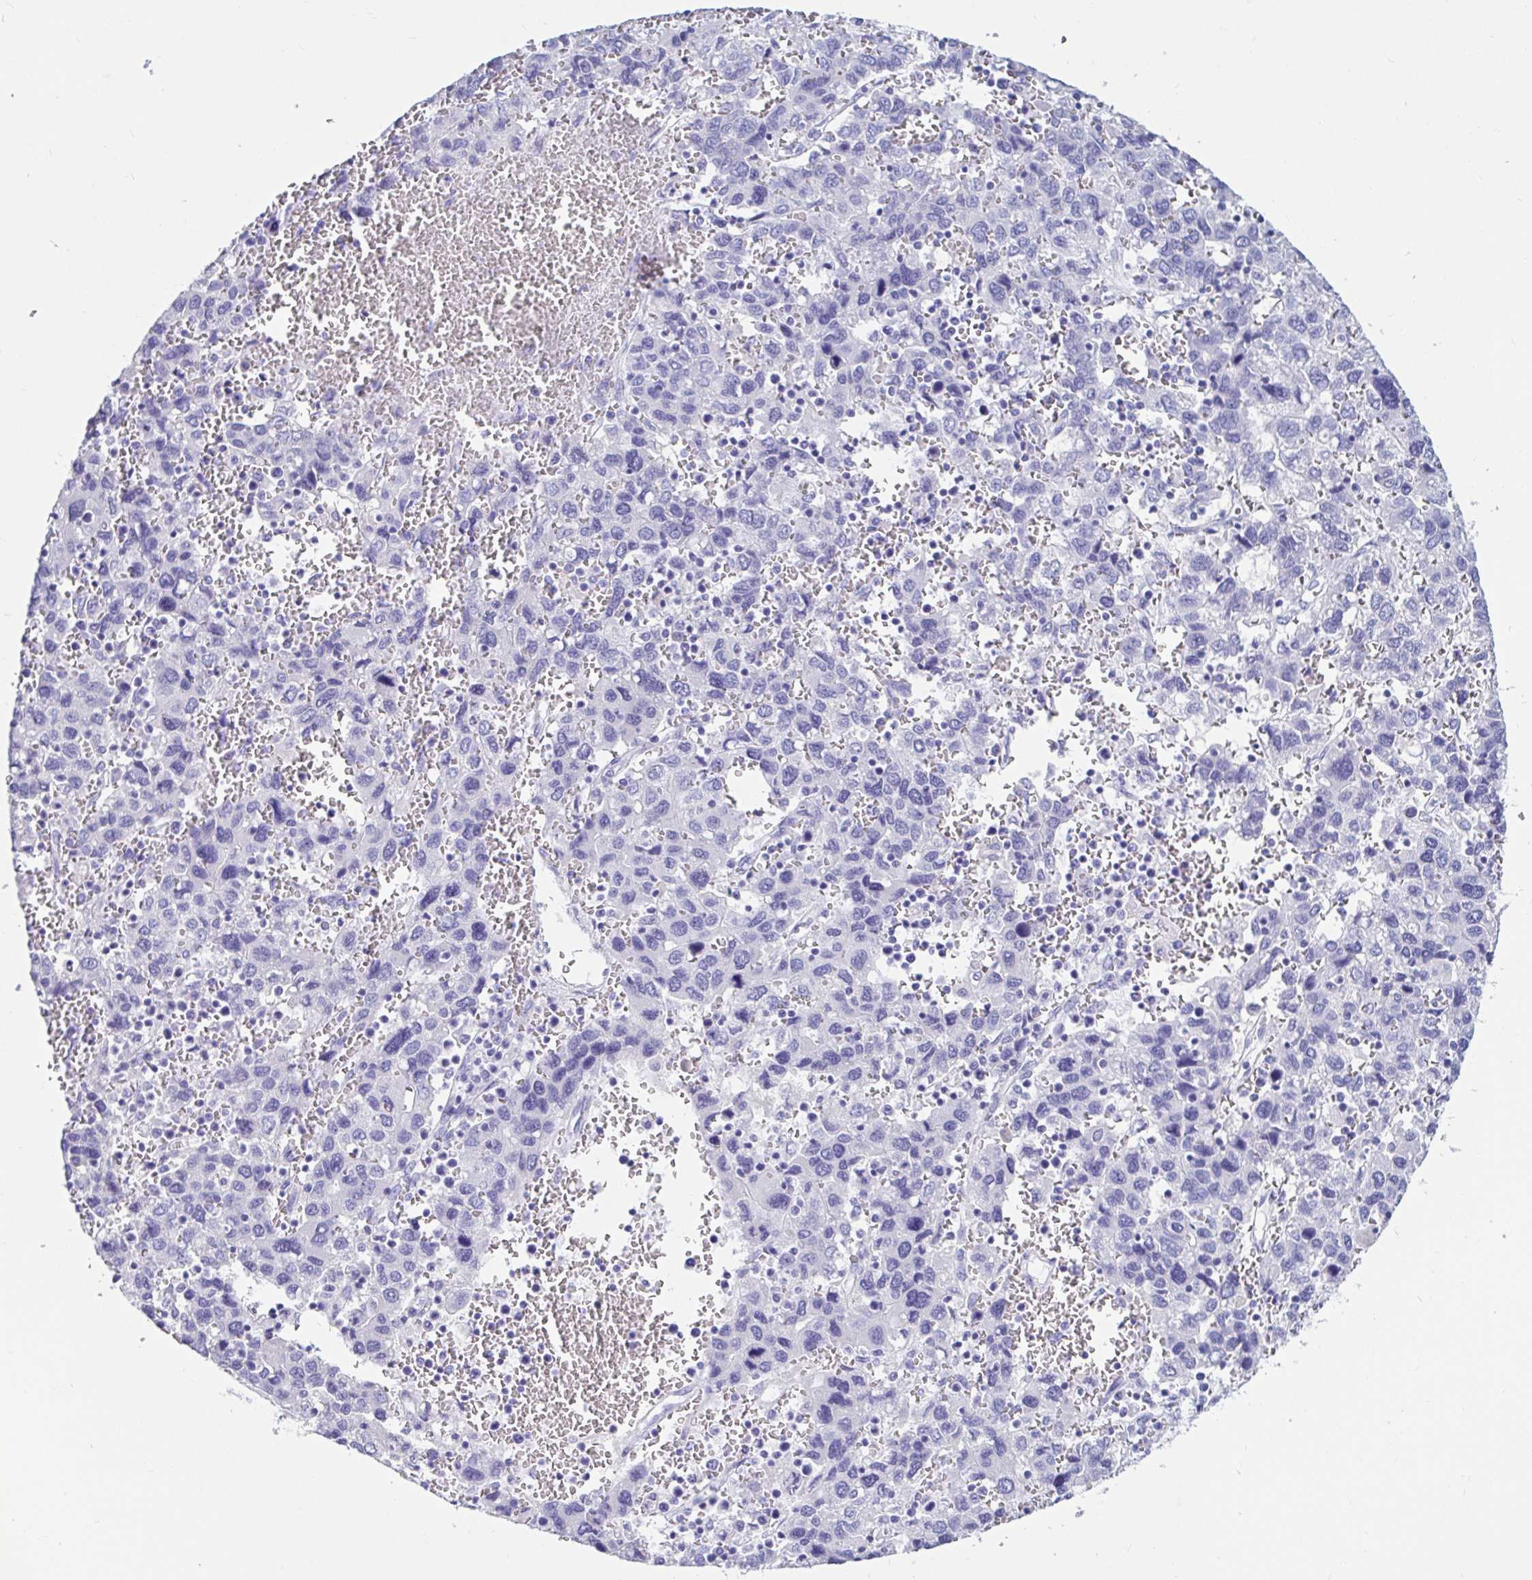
{"staining": {"intensity": "negative", "quantity": "none", "location": "none"}, "tissue": "liver cancer", "cell_type": "Tumor cells", "image_type": "cancer", "snomed": [{"axis": "morphology", "description": "Carcinoma, Hepatocellular, NOS"}, {"axis": "topography", "description": "Liver"}], "caption": "Hepatocellular carcinoma (liver) stained for a protein using immunohistochemistry reveals no staining tumor cells.", "gene": "ZPBP2", "patient": {"sex": "male", "age": 69}}